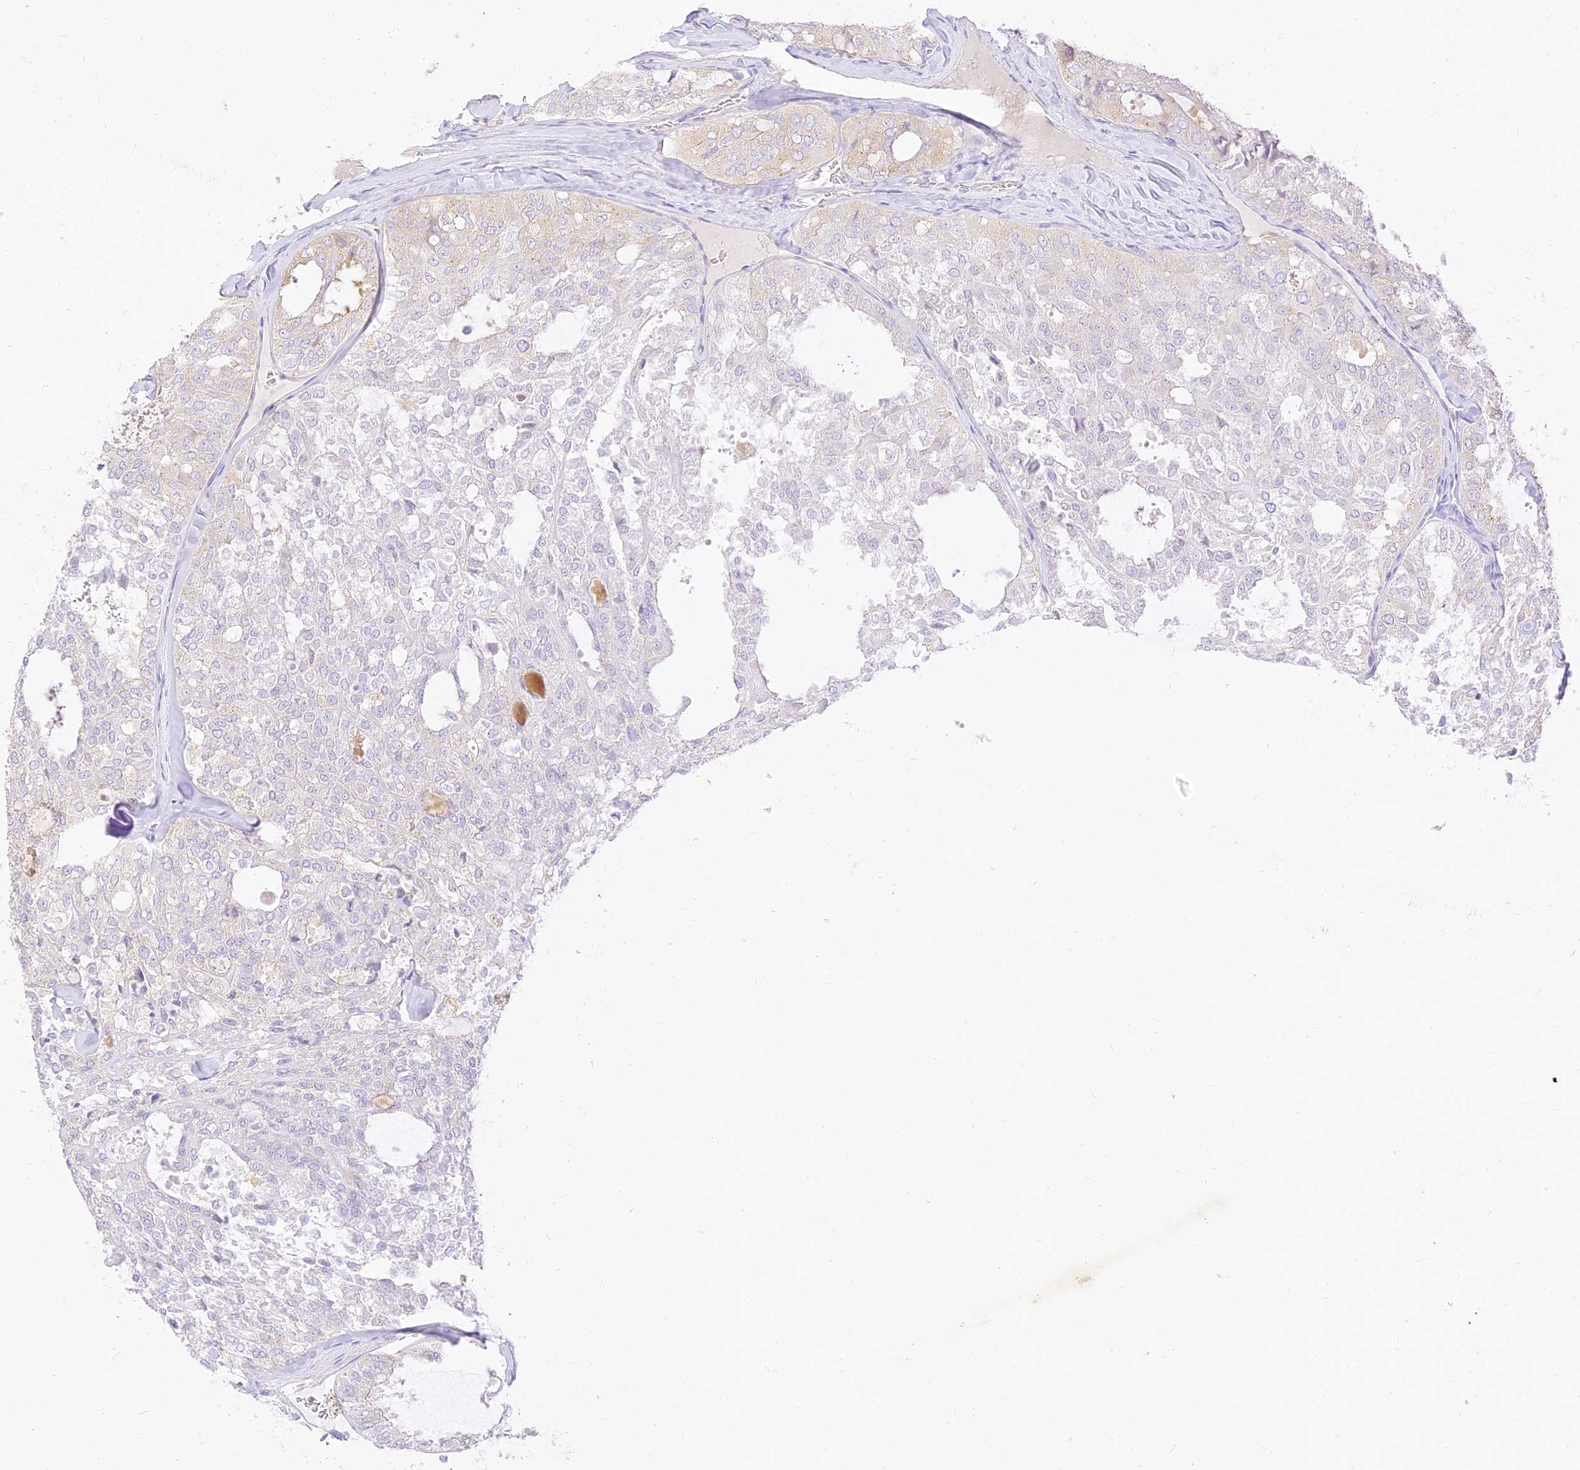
{"staining": {"intensity": "negative", "quantity": "none", "location": "none"}, "tissue": "thyroid cancer", "cell_type": "Tumor cells", "image_type": "cancer", "snomed": [{"axis": "morphology", "description": "Follicular adenoma carcinoma, NOS"}, {"axis": "topography", "description": "Thyroid gland"}], "caption": "Micrograph shows no protein expression in tumor cells of follicular adenoma carcinoma (thyroid) tissue.", "gene": "SEC13", "patient": {"sex": "male", "age": 75}}